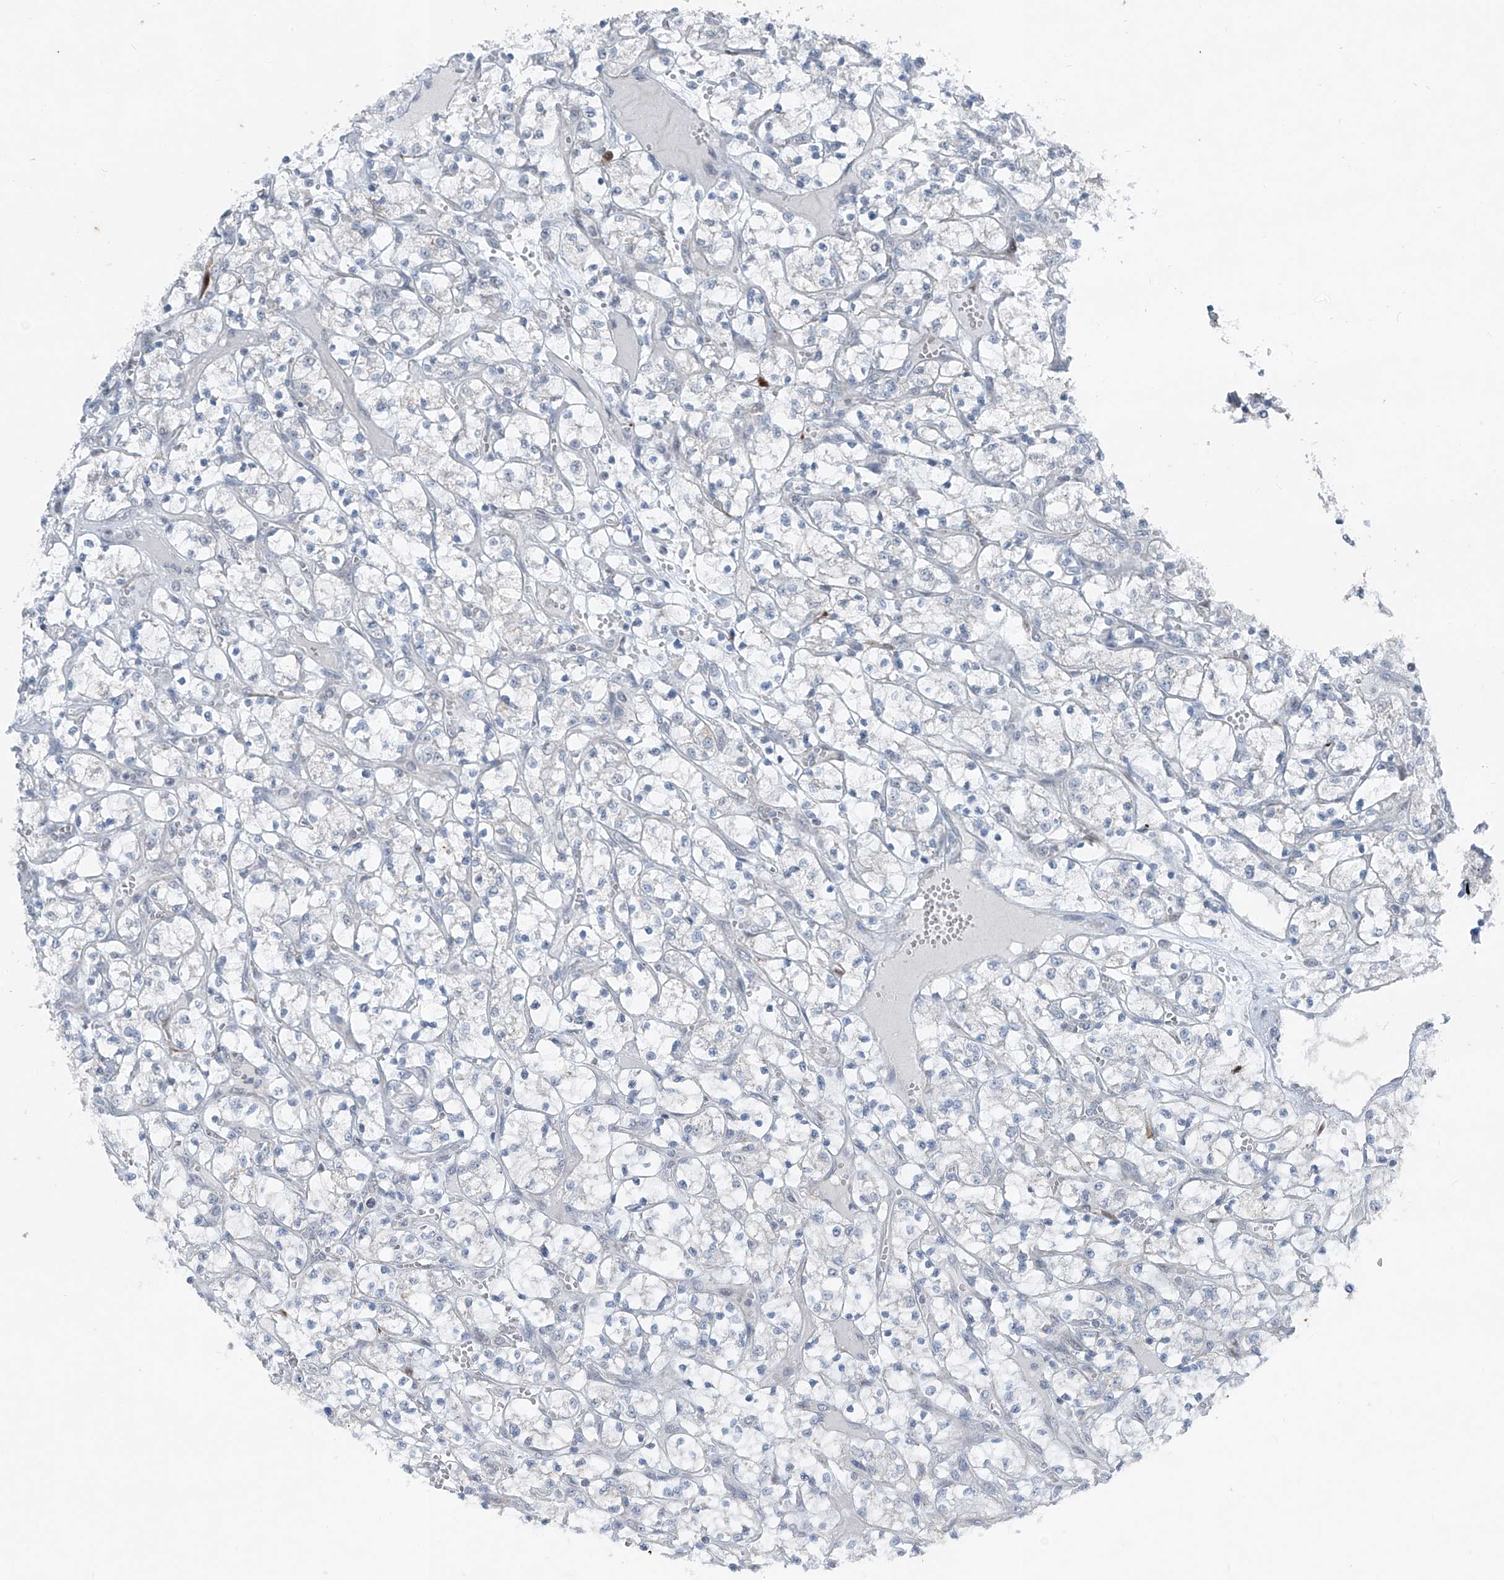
{"staining": {"intensity": "negative", "quantity": "none", "location": "none"}, "tissue": "renal cancer", "cell_type": "Tumor cells", "image_type": "cancer", "snomed": [{"axis": "morphology", "description": "Adenocarcinoma, NOS"}, {"axis": "topography", "description": "Kidney"}], "caption": "This is an immunohistochemistry (IHC) histopathology image of human adenocarcinoma (renal). There is no positivity in tumor cells.", "gene": "DYRK1B", "patient": {"sex": "female", "age": 69}}